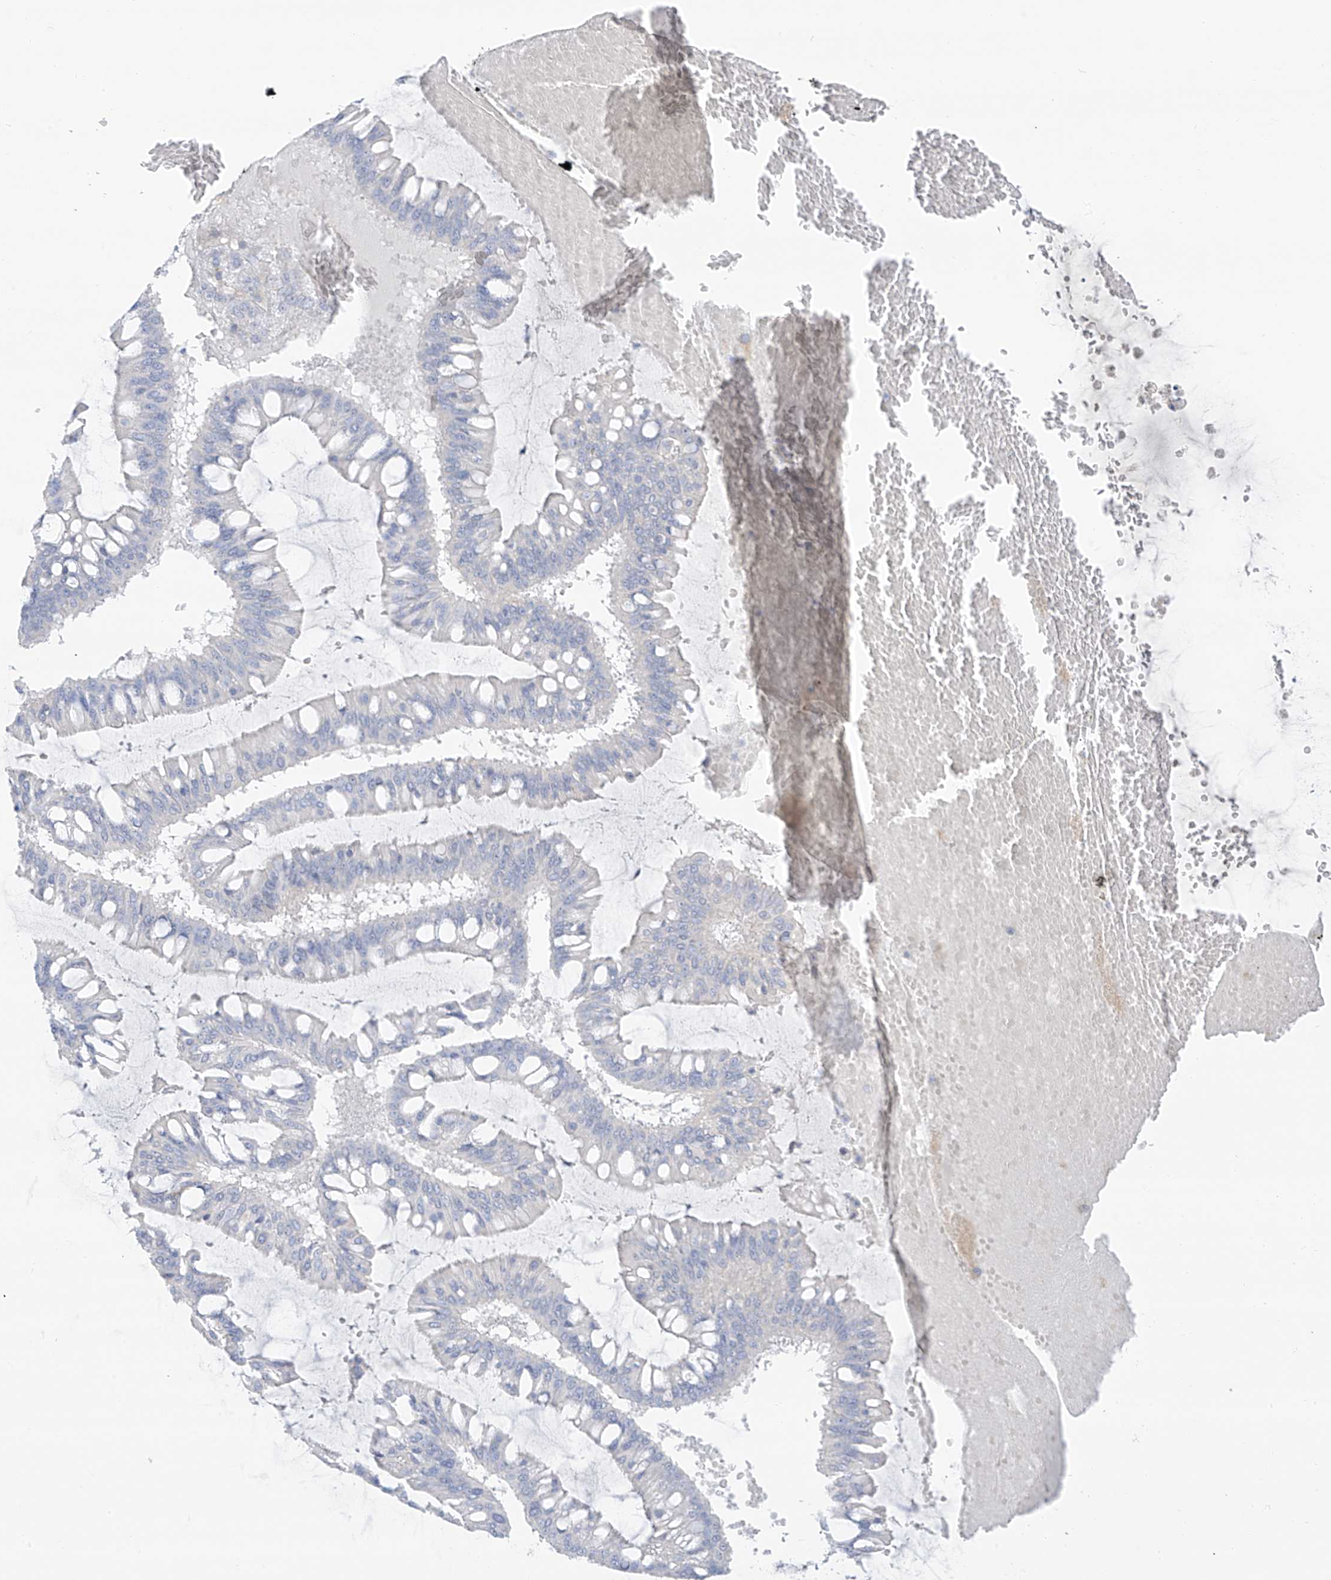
{"staining": {"intensity": "negative", "quantity": "none", "location": "none"}, "tissue": "ovarian cancer", "cell_type": "Tumor cells", "image_type": "cancer", "snomed": [{"axis": "morphology", "description": "Cystadenocarcinoma, mucinous, NOS"}, {"axis": "topography", "description": "Ovary"}], "caption": "Ovarian cancer (mucinous cystadenocarcinoma) stained for a protein using immunohistochemistry (IHC) shows no expression tumor cells.", "gene": "TAL2", "patient": {"sex": "female", "age": 73}}